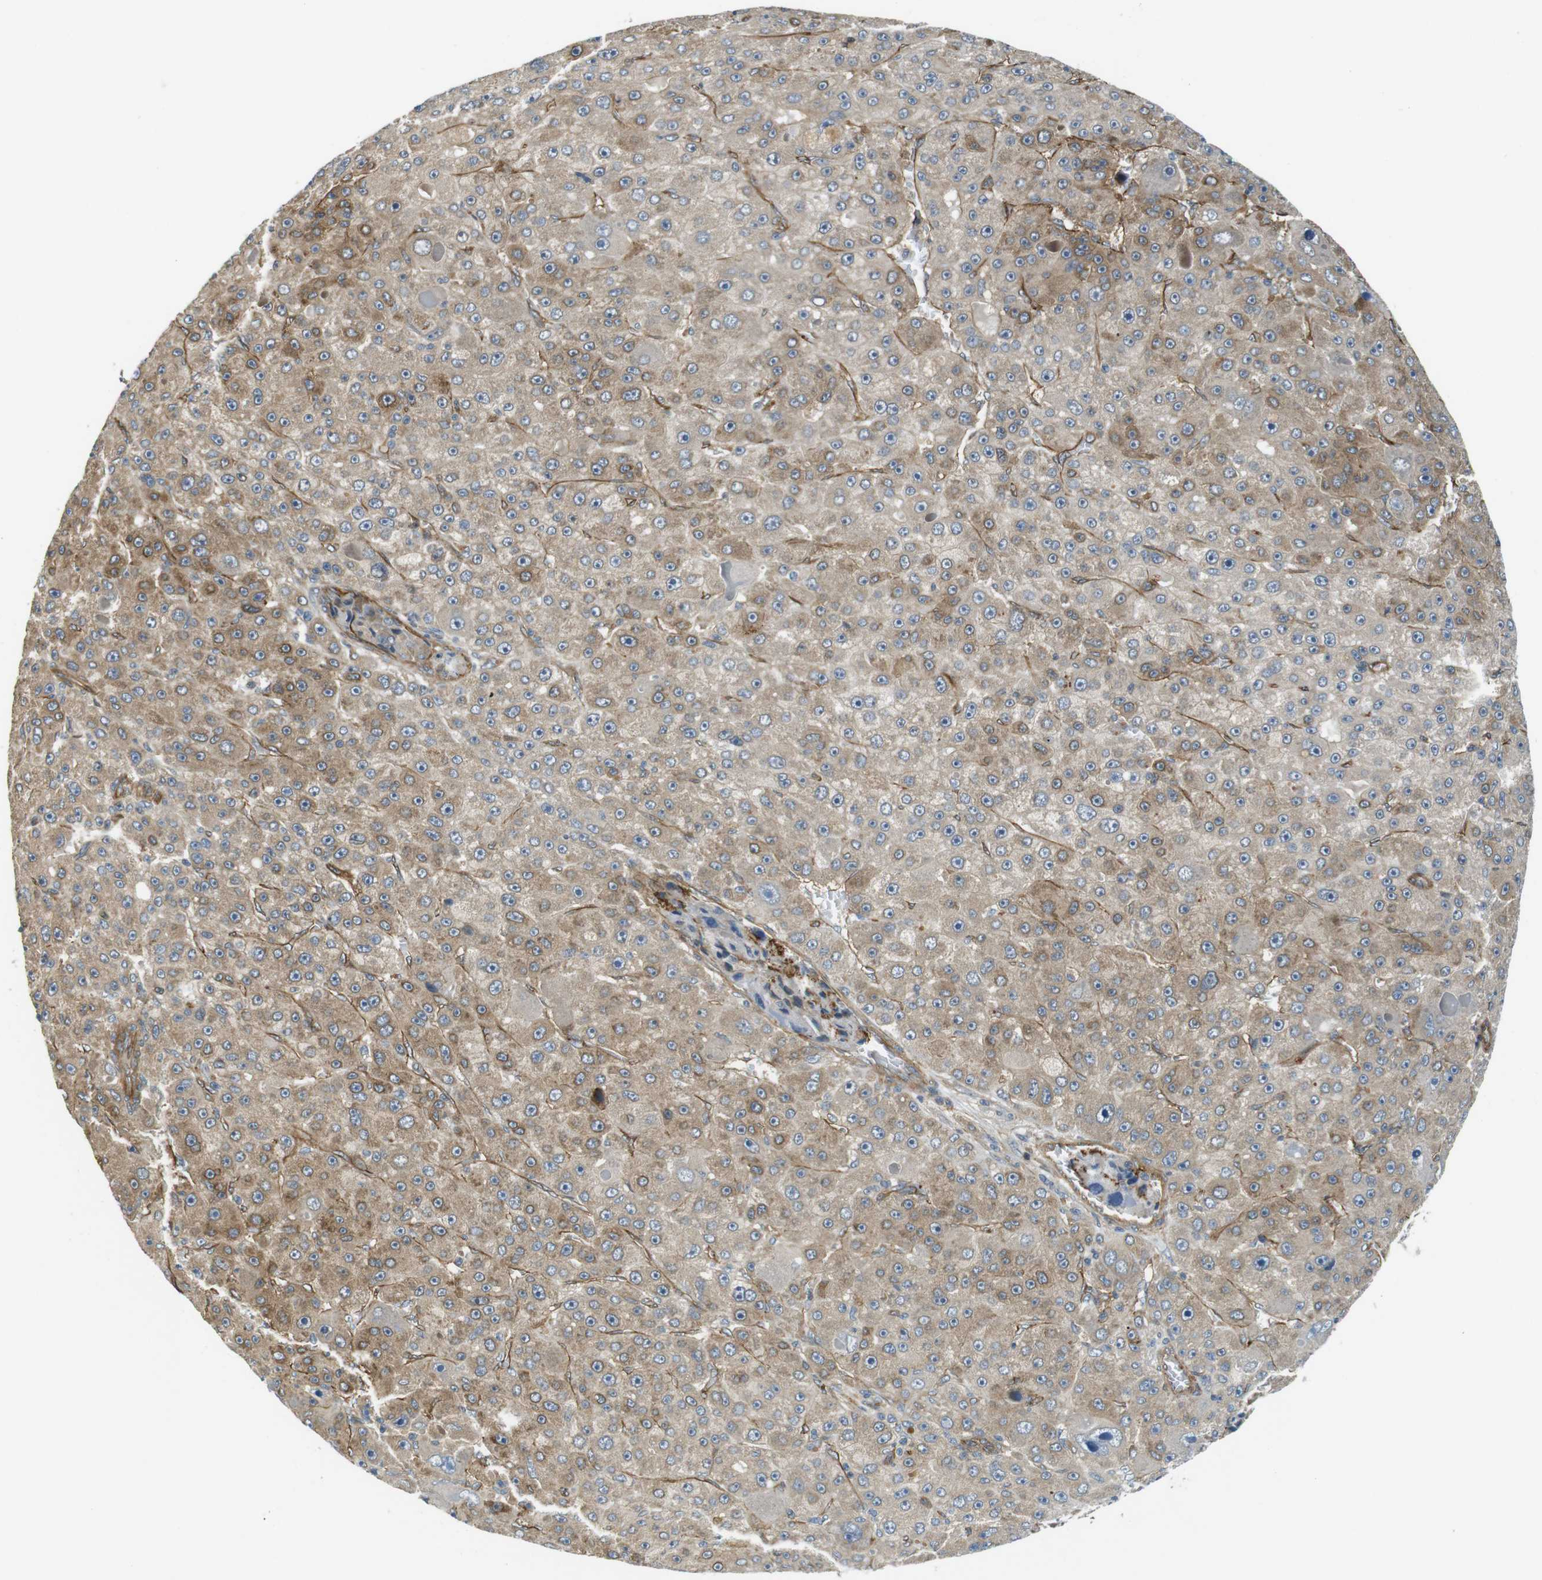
{"staining": {"intensity": "moderate", "quantity": ">75%", "location": "cytoplasmic/membranous"}, "tissue": "liver cancer", "cell_type": "Tumor cells", "image_type": "cancer", "snomed": [{"axis": "morphology", "description": "Carcinoma, Hepatocellular, NOS"}, {"axis": "topography", "description": "Liver"}], "caption": "Immunohistochemical staining of human liver cancer reveals medium levels of moderate cytoplasmic/membranous protein staining in approximately >75% of tumor cells. The staining was performed using DAB, with brown indicating positive protein expression. Nuclei are stained blue with hematoxylin.", "gene": "TSC1", "patient": {"sex": "male", "age": 76}}